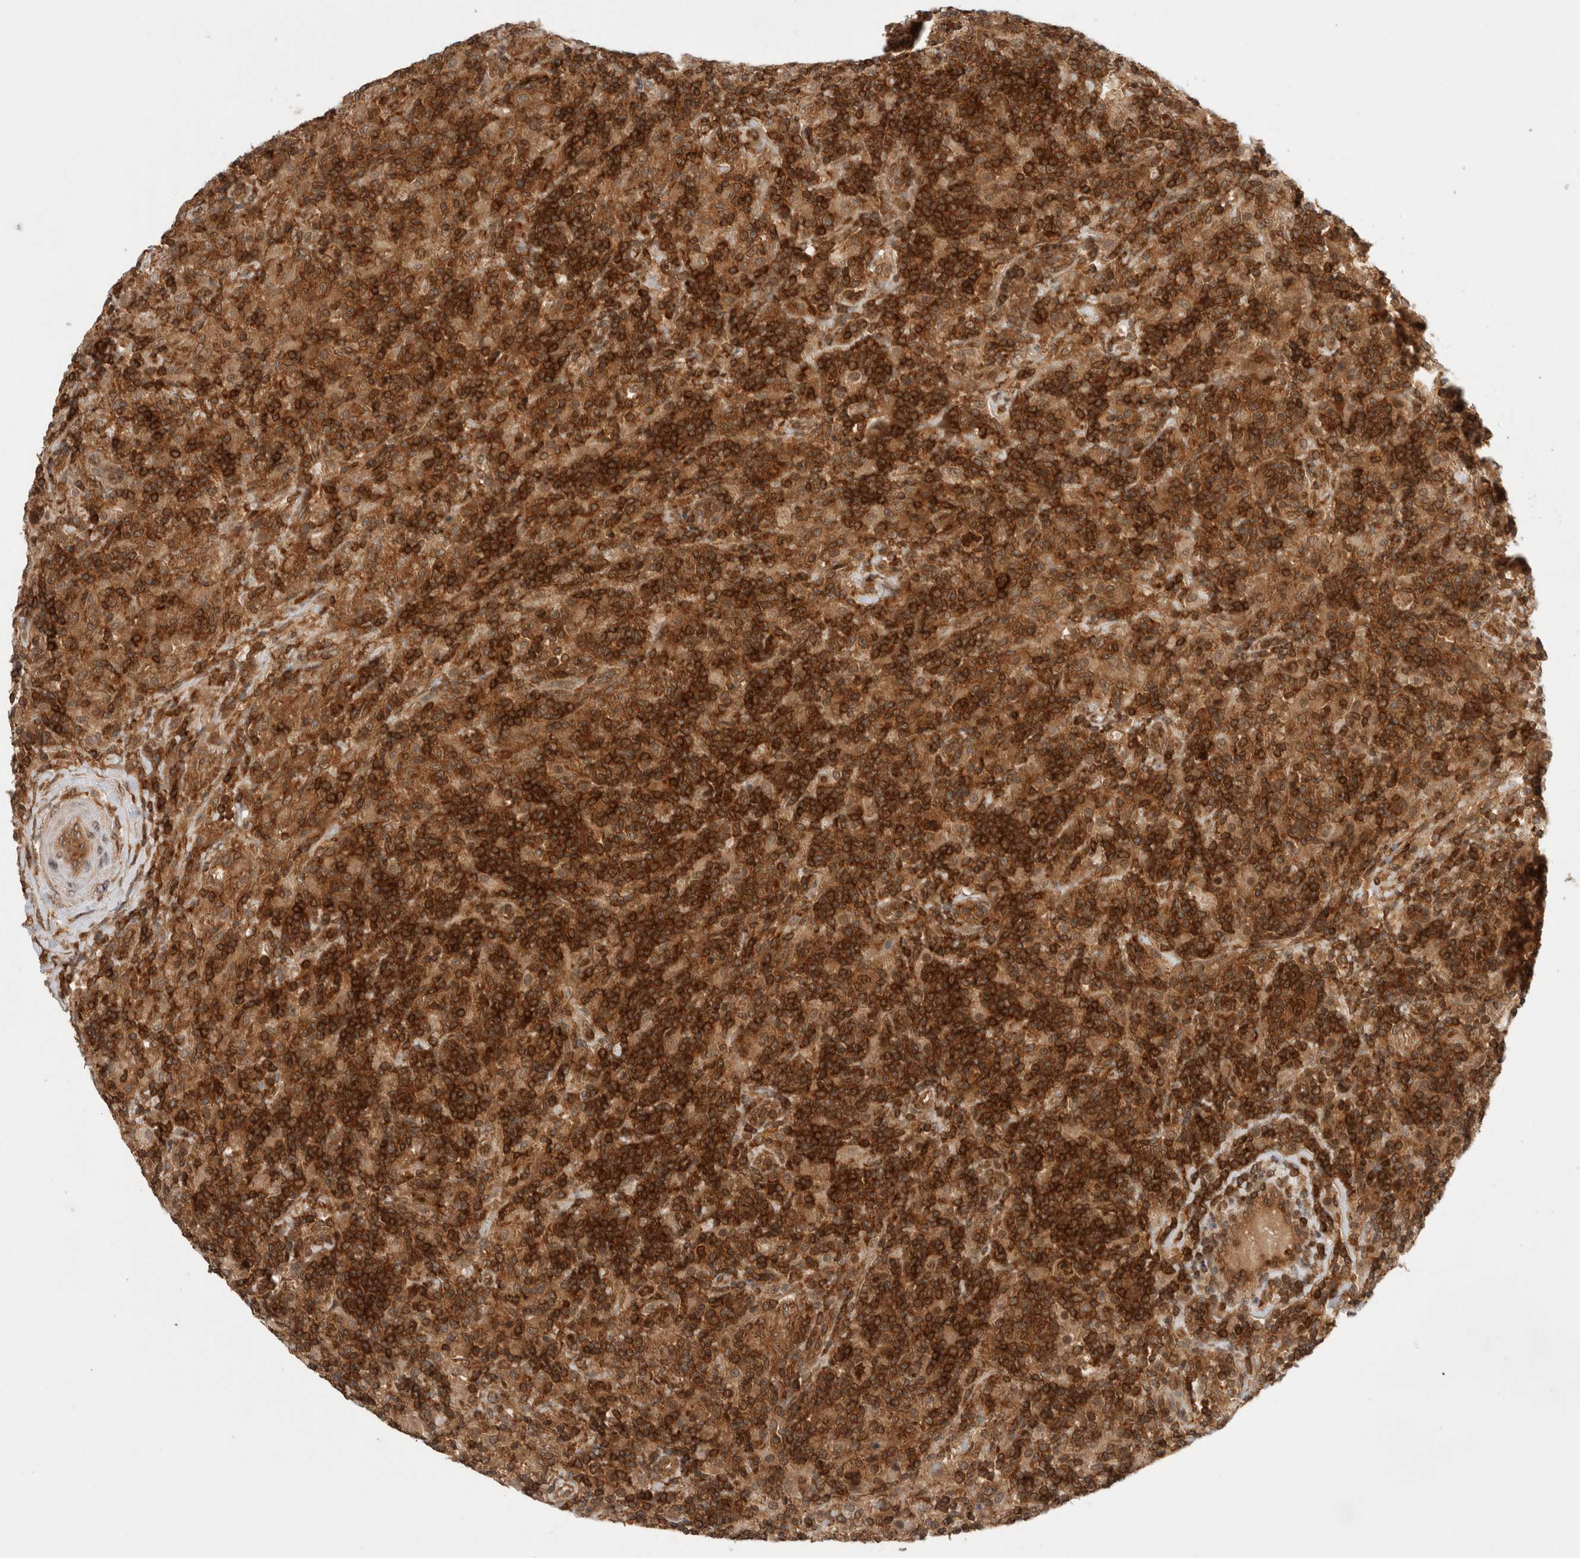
{"staining": {"intensity": "moderate", "quantity": ">75%", "location": "cytoplasmic/membranous"}, "tissue": "lymphoma", "cell_type": "Tumor cells", "image_type": "cancer", "snomed": [{"axis": "morphology", "description": "Hodgkin's disease, NOS"}, {"axis": "topography", "description": "Lymph node"}], "caption": "Protein staining of Hodgkin's disease tissue shows moderate cytoplasmic/membranous positivity in approximately >75% of tumor cells.", "gene": "NFKB1", "patient": {"sex": "male", "age": 70}}